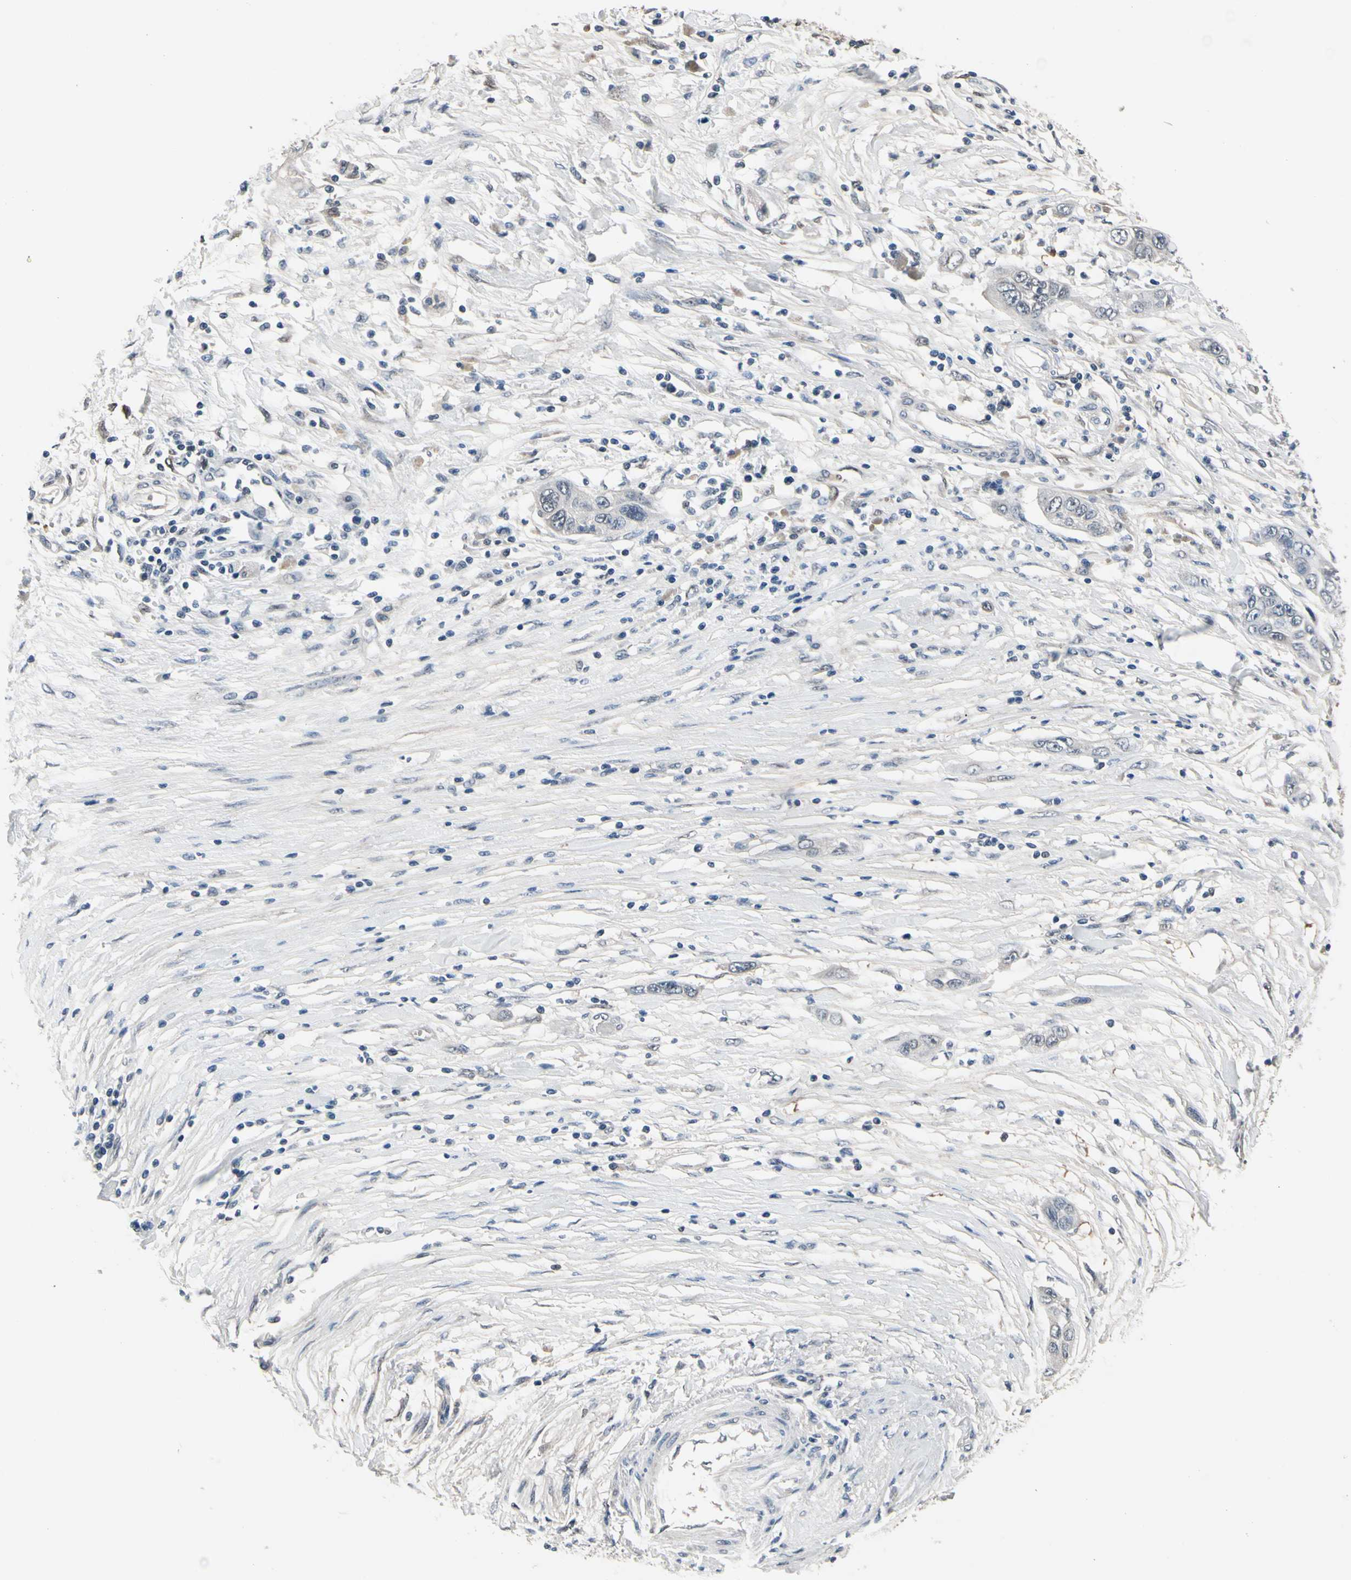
{"staining": {"intensity": "weak", "quantity": "<25%", "location": "cytoplasmic/membranous"}, "tissue": "pancreatic cancer", "cell_type": "Tumor cells", "image_type": "cancer", "snomed": [{"axis": "morphology", "description": "Adenocarcinoma, NOS"}, {"axis": "topography", "description": "Pancreas"}], "caption": "A high-resolution histopathology image shows IHC staining of pancreatic cancer, which exhibits no significant expression in tumor cells.", "gene": "PRDX6", "patient": {"sex": "female", "age": 70}}